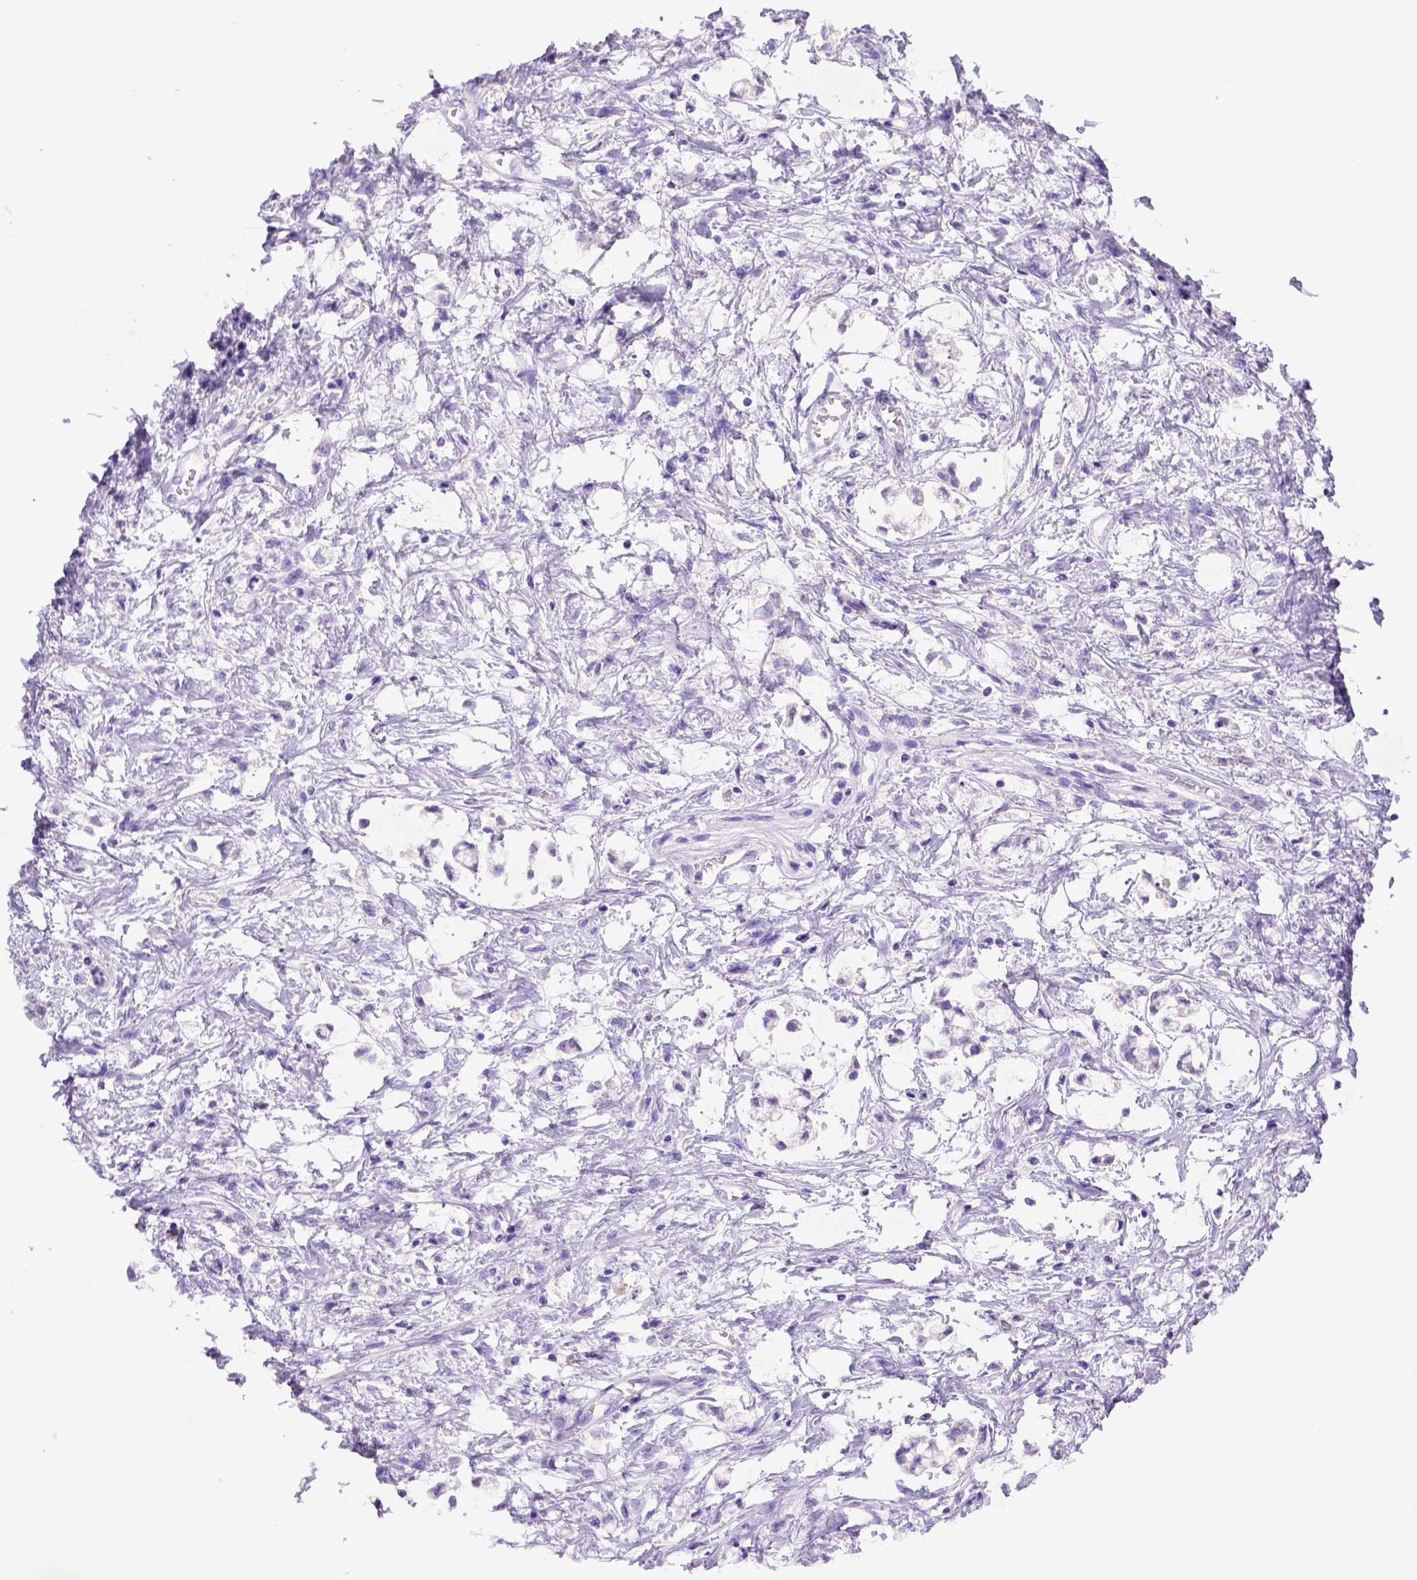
{"staining": {"intensity": "negative", "quantity": "none", "location": "none"}, "tissue": "stomach cancer", "cell_type": "Tumor cells", "image_type": "cancer", "snomed": [{"axis": "morphology", "description": "Adenocarcinoma, NOS"}, {"axis": "topography", "description": "Stomach"}], "caption": "Photomicrograph shows no significant protein expression in tumor cells of adenocarcinoma (stomach).", "gene": "ITIH4", "patient": {"sex": "female", "age": 60}}